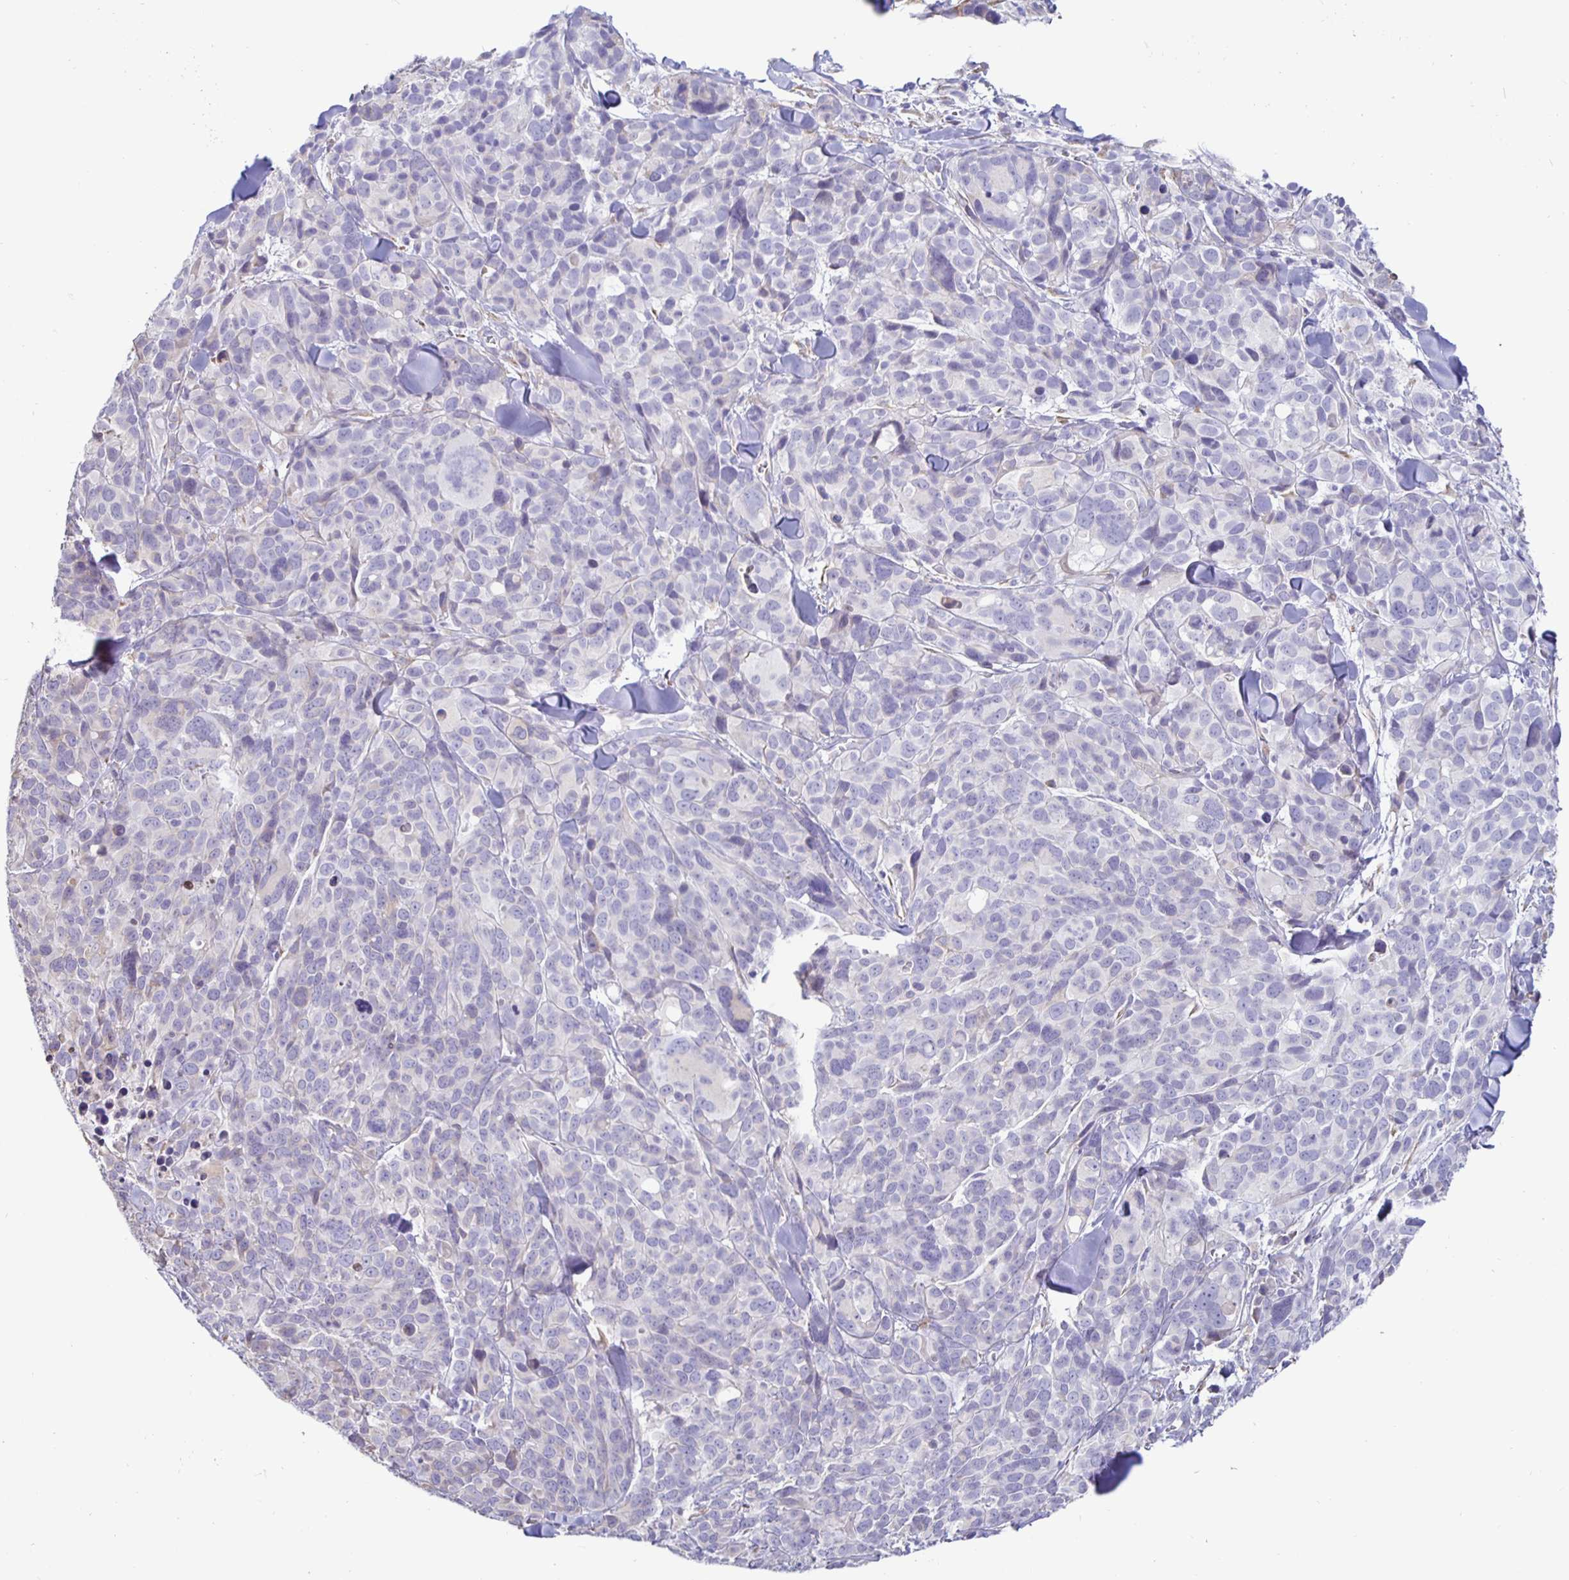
{"staining": {"intensity": "negative", "quantity": "none", "location": "none"}, "tissue": "melanoma", "cell_type": "Tumor cells", "image_type": "cancer", "snomed": [{"axis": "morphology", "description": "Malignant melanoma, NOS"}, {"axis": "topography", "description": "Skin"}], "caption": "A histopathology image of human melanoma is negative for staining in tumor cells. (Stains: DAB immunohistochemistry with hematoxylin counter stain, Microscopy: brightfield microscopy at high magnification).", "gene": "DNAI2", "patient": {"sex": "male", "age": 51}}